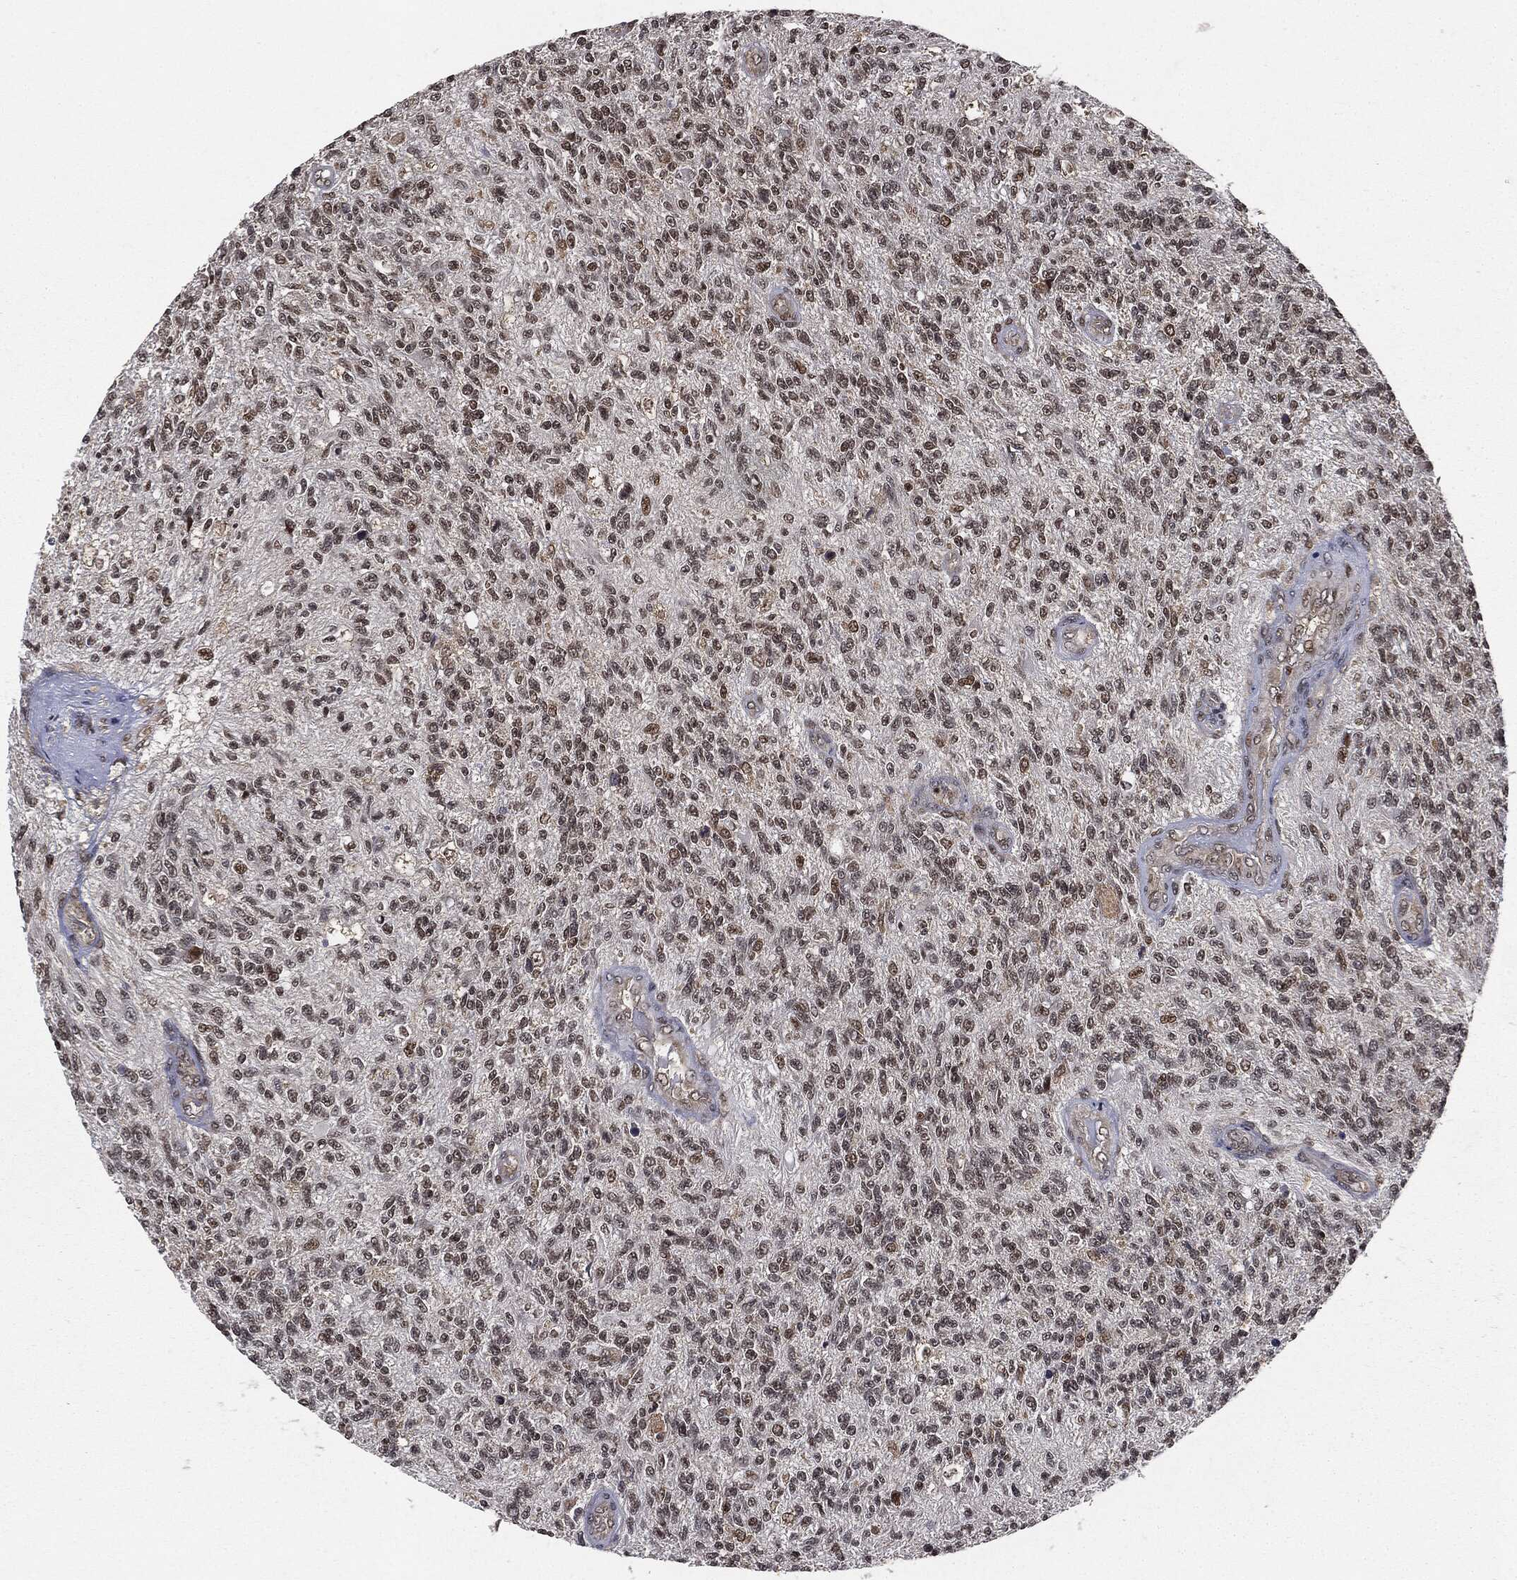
{"staining": {"intensity": "moderate", "quantity": "25%-75%", "location": "nuclear"}, "tissue": "glioma", "cell_type": "Tumor cells", "image_type": "cancer", "snomed": [{"axis": "morphology", "description": "Glioma, malignant, High grade"}, {"axis": "topography", "description": "Brain"}], "caption": "IHC photomicrograph of glioma stained for a protein (brown), which demonstrates medium levels of moderate nuclear expression in about 25%-75% of tumor cells.", "gene": "TBC1D22A", "patient": {"sex": "male", "age": 56}}